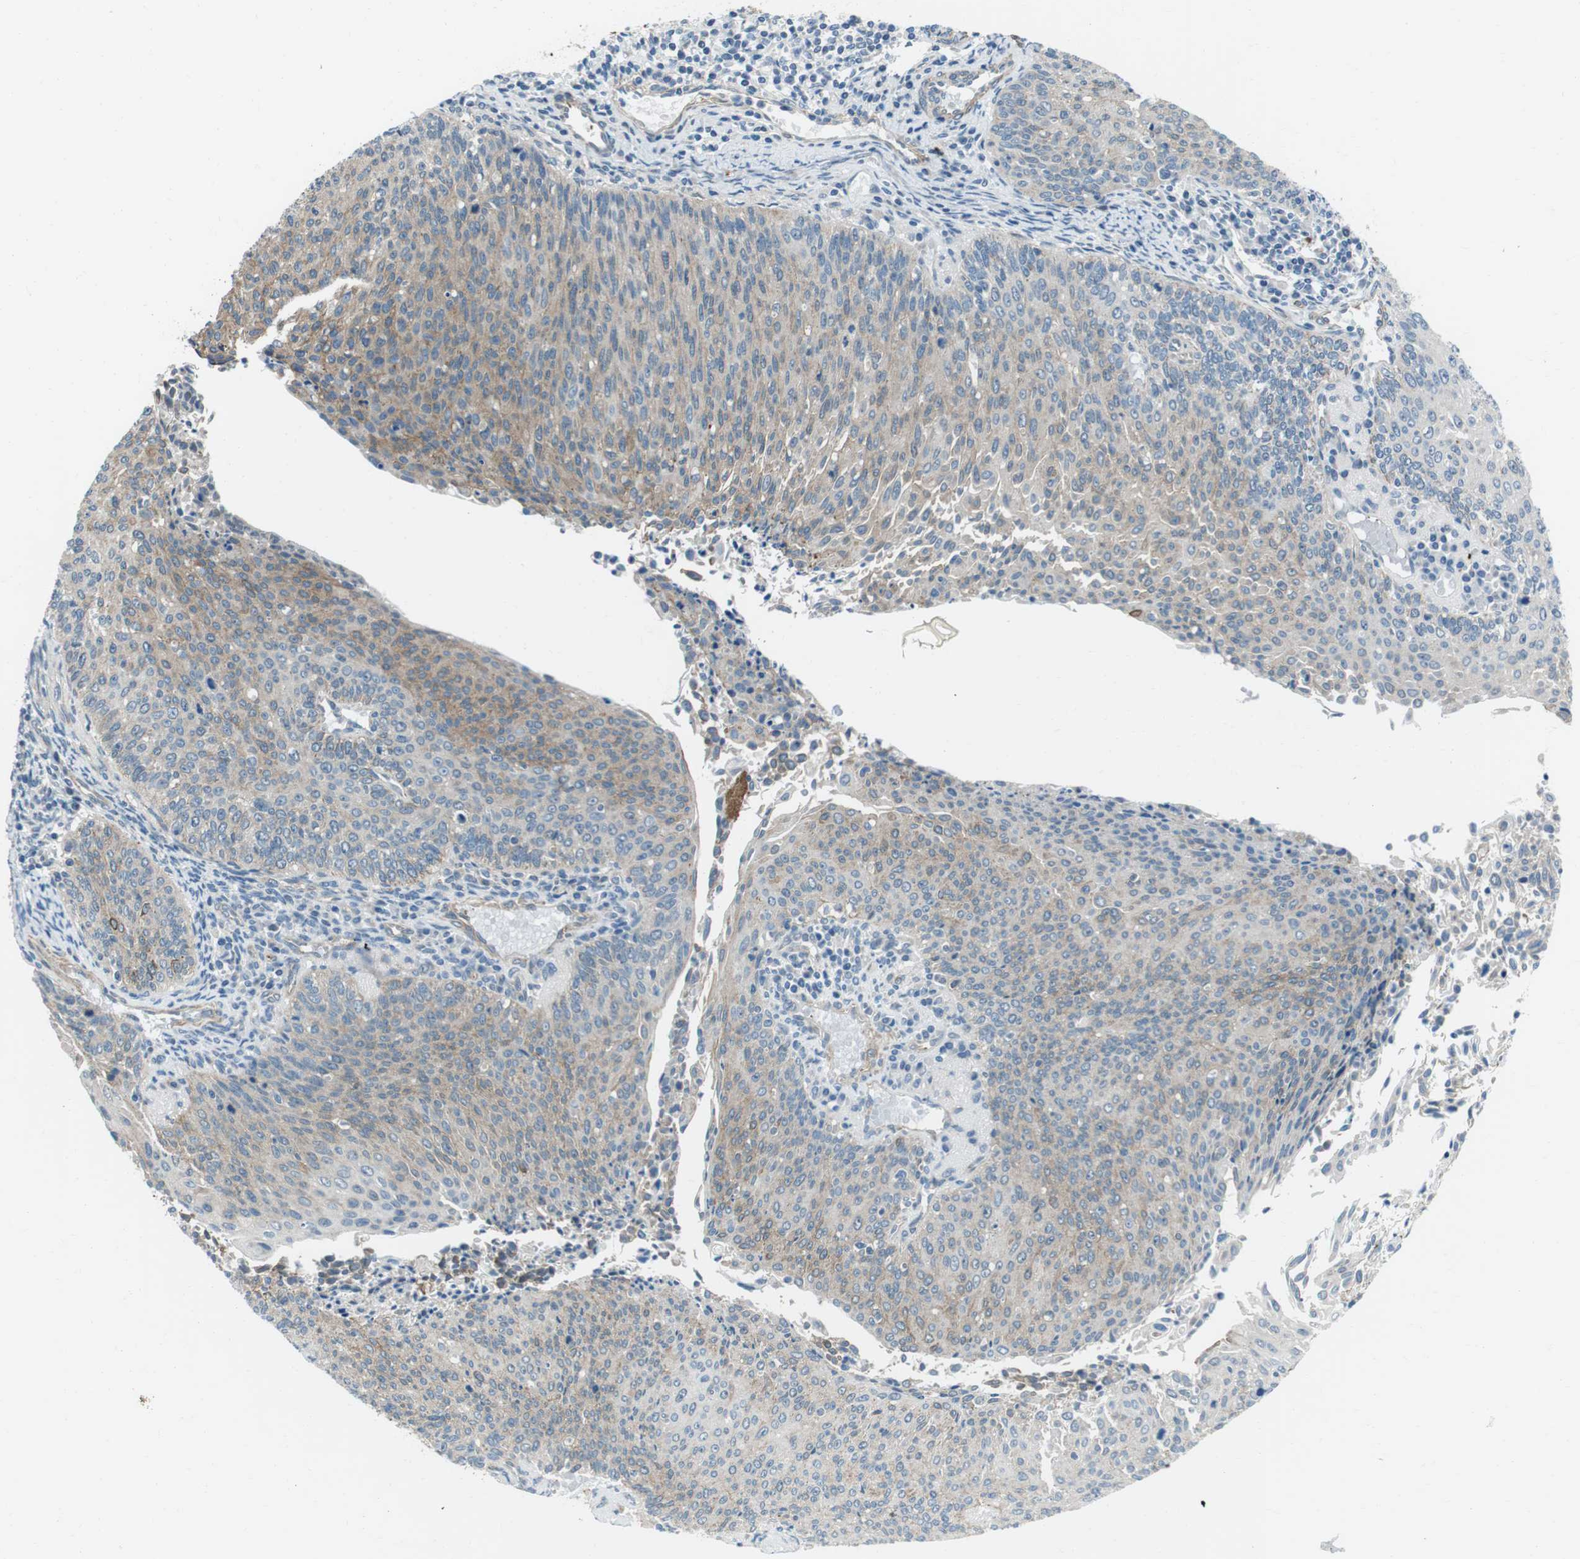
{"staining": {"intensity": "weak", "quantity": ">75%", "location": "cytoplasmic/membranous"}, "tissue": "cervical cancer", "cell_type": "Tumor cells", "image_type": "cancer", "snomed": [{"axis": "morphology", "description": "Squamous cell carcinoma, NOS"}, {"axis": "topography", "description": "Cervix"}], "caption": "Approximately >75% of tumor cells in squamous cell carcinoma (cervical) show weak cytoplasmic/membranous protein staining as visualized by brown immunohistochemical staining.", "gene": "FAM174B", "patient": {"sex": "female", "age": 55}}